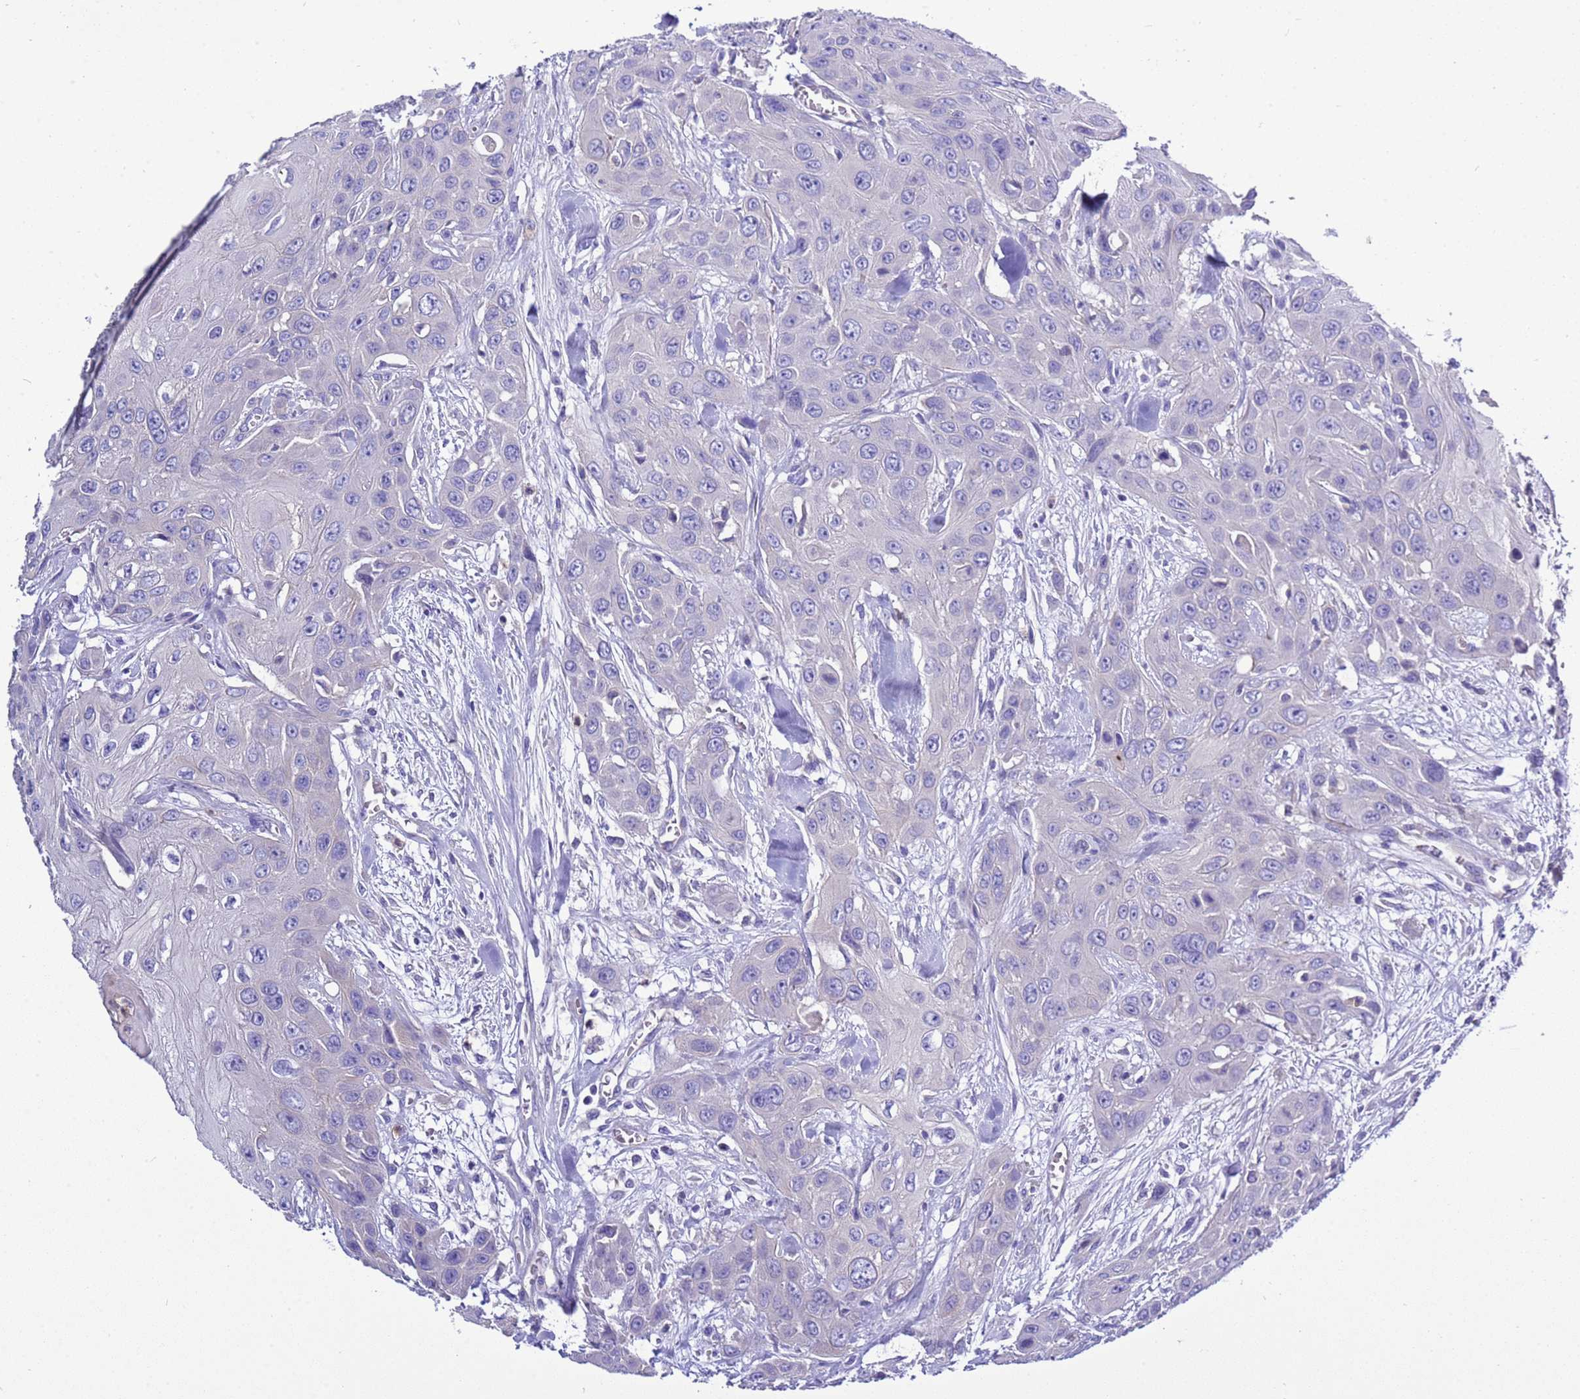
{"staining": {"intensity": "negative", "quantity": "none", "location": "none"}, "tissue": "head and neck cancer", "cell_type": "Tumor cells", "image_type": "cancer", "snomed": [{"axis": "morphology", "description": "Squamous cell carcinoma, NOS"}, {"axis": "topography", "description": "Head-Neck"}], "caption": "Immunohistochemistry of human head and neck cancer displays no expression in tumor cells. (Stains: DAB (3,3'-diaminobenzidine) immunohistochemistry (IHC) with hematoxylin counter stain, Microscopy: brightfield microscopy at high magnification).", "gene": "KICS2", "patient": {"sex": "male", "age": 81}}